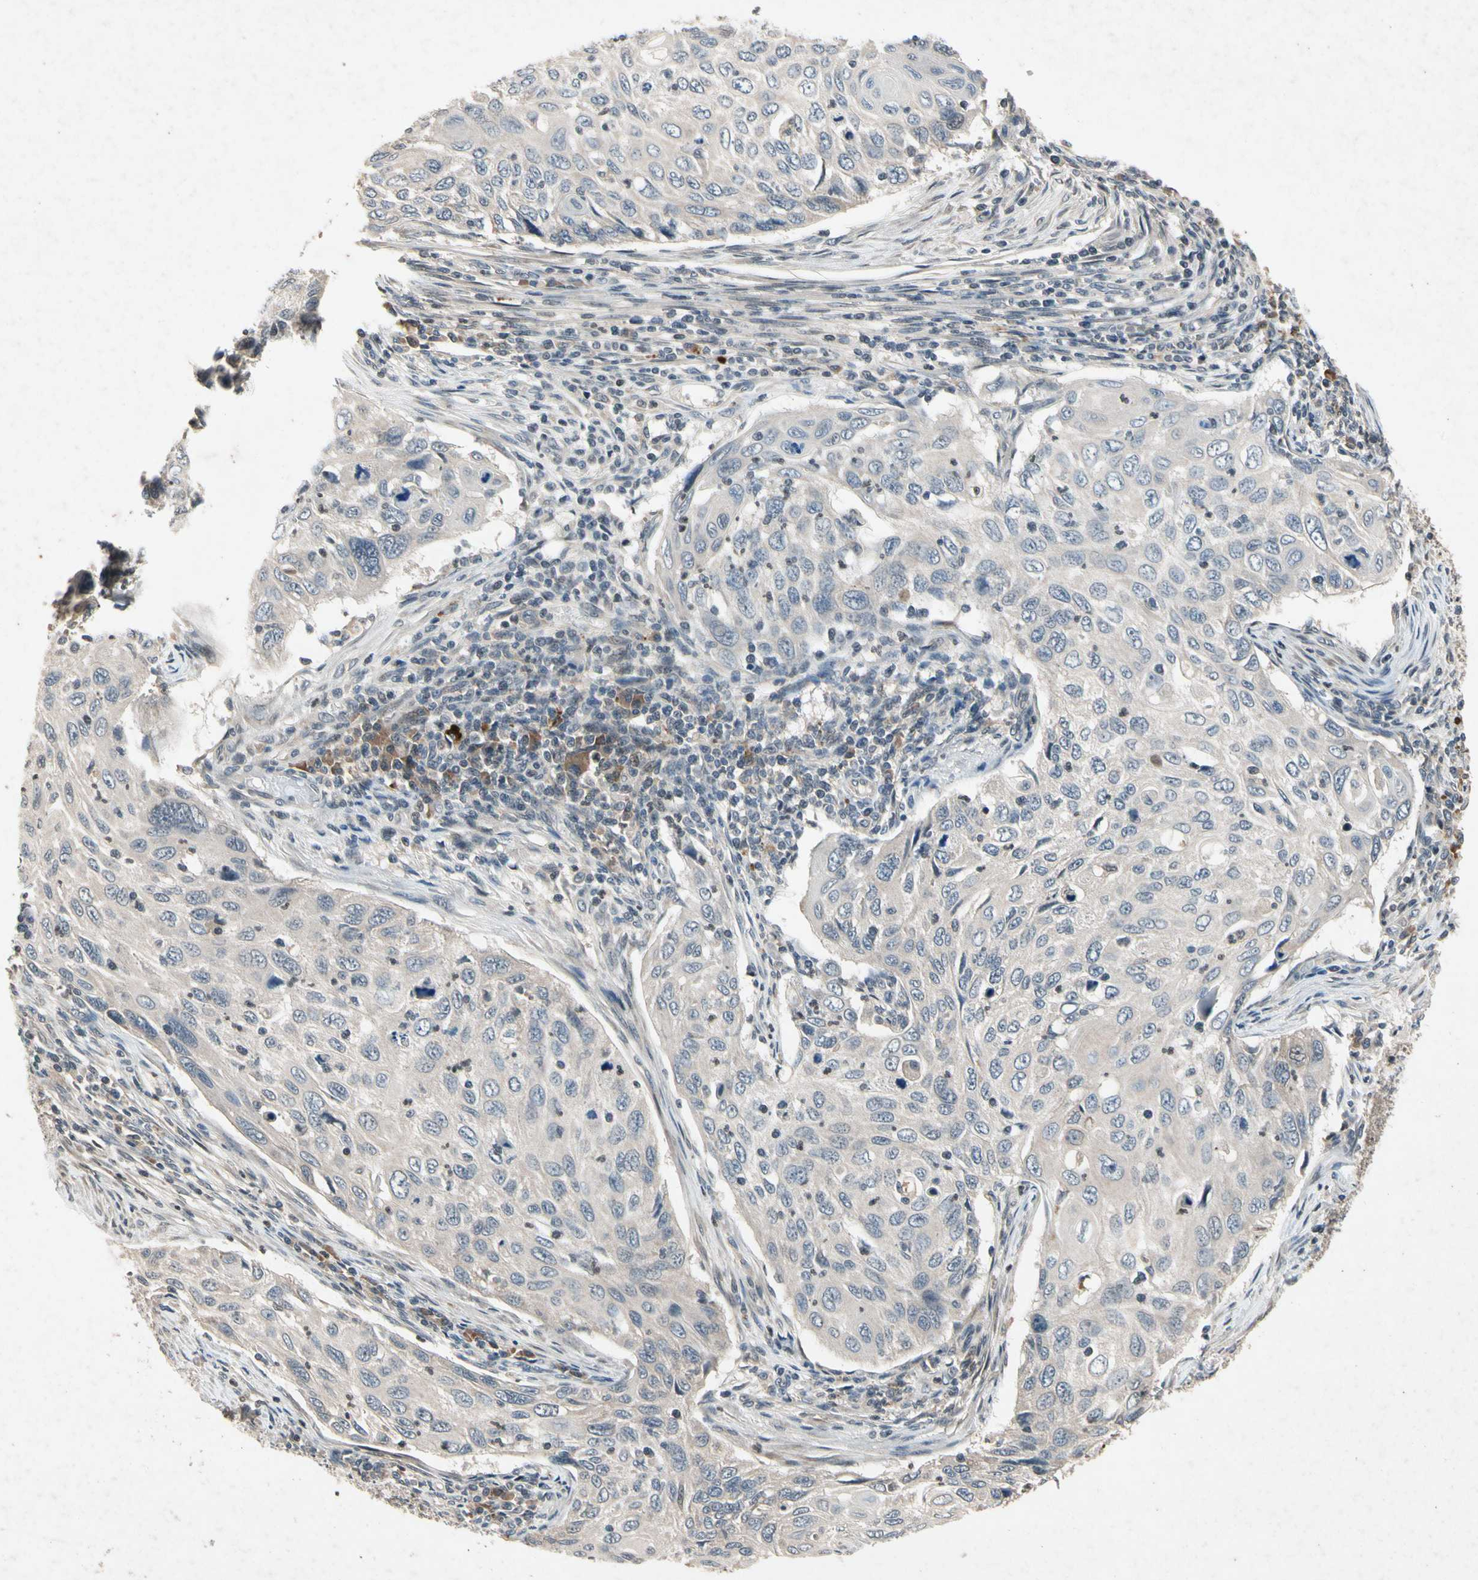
{"staining": {"intensity": "negative", "quantity": "none", "location": "none"}, "tissue": "cervical cancer", "cell_type": "Tumor cells", "image_type": "cancer", "snomed": [{"axis": "morphology", "description": "Squamous cell carcinoma, NOS"}, {"axis": "topography", "description": "Cervix"}], "caption": "A micrograph of human cervical squamous cell carcinoma is negative for staining in tumor cells. Brightfield microscopy of IHC stained with DAB (brown) and hematoxylin (blue), captured at high magnification.", "gene": "DPY19L3", "patient": {"sex": "female", "age": 70}}